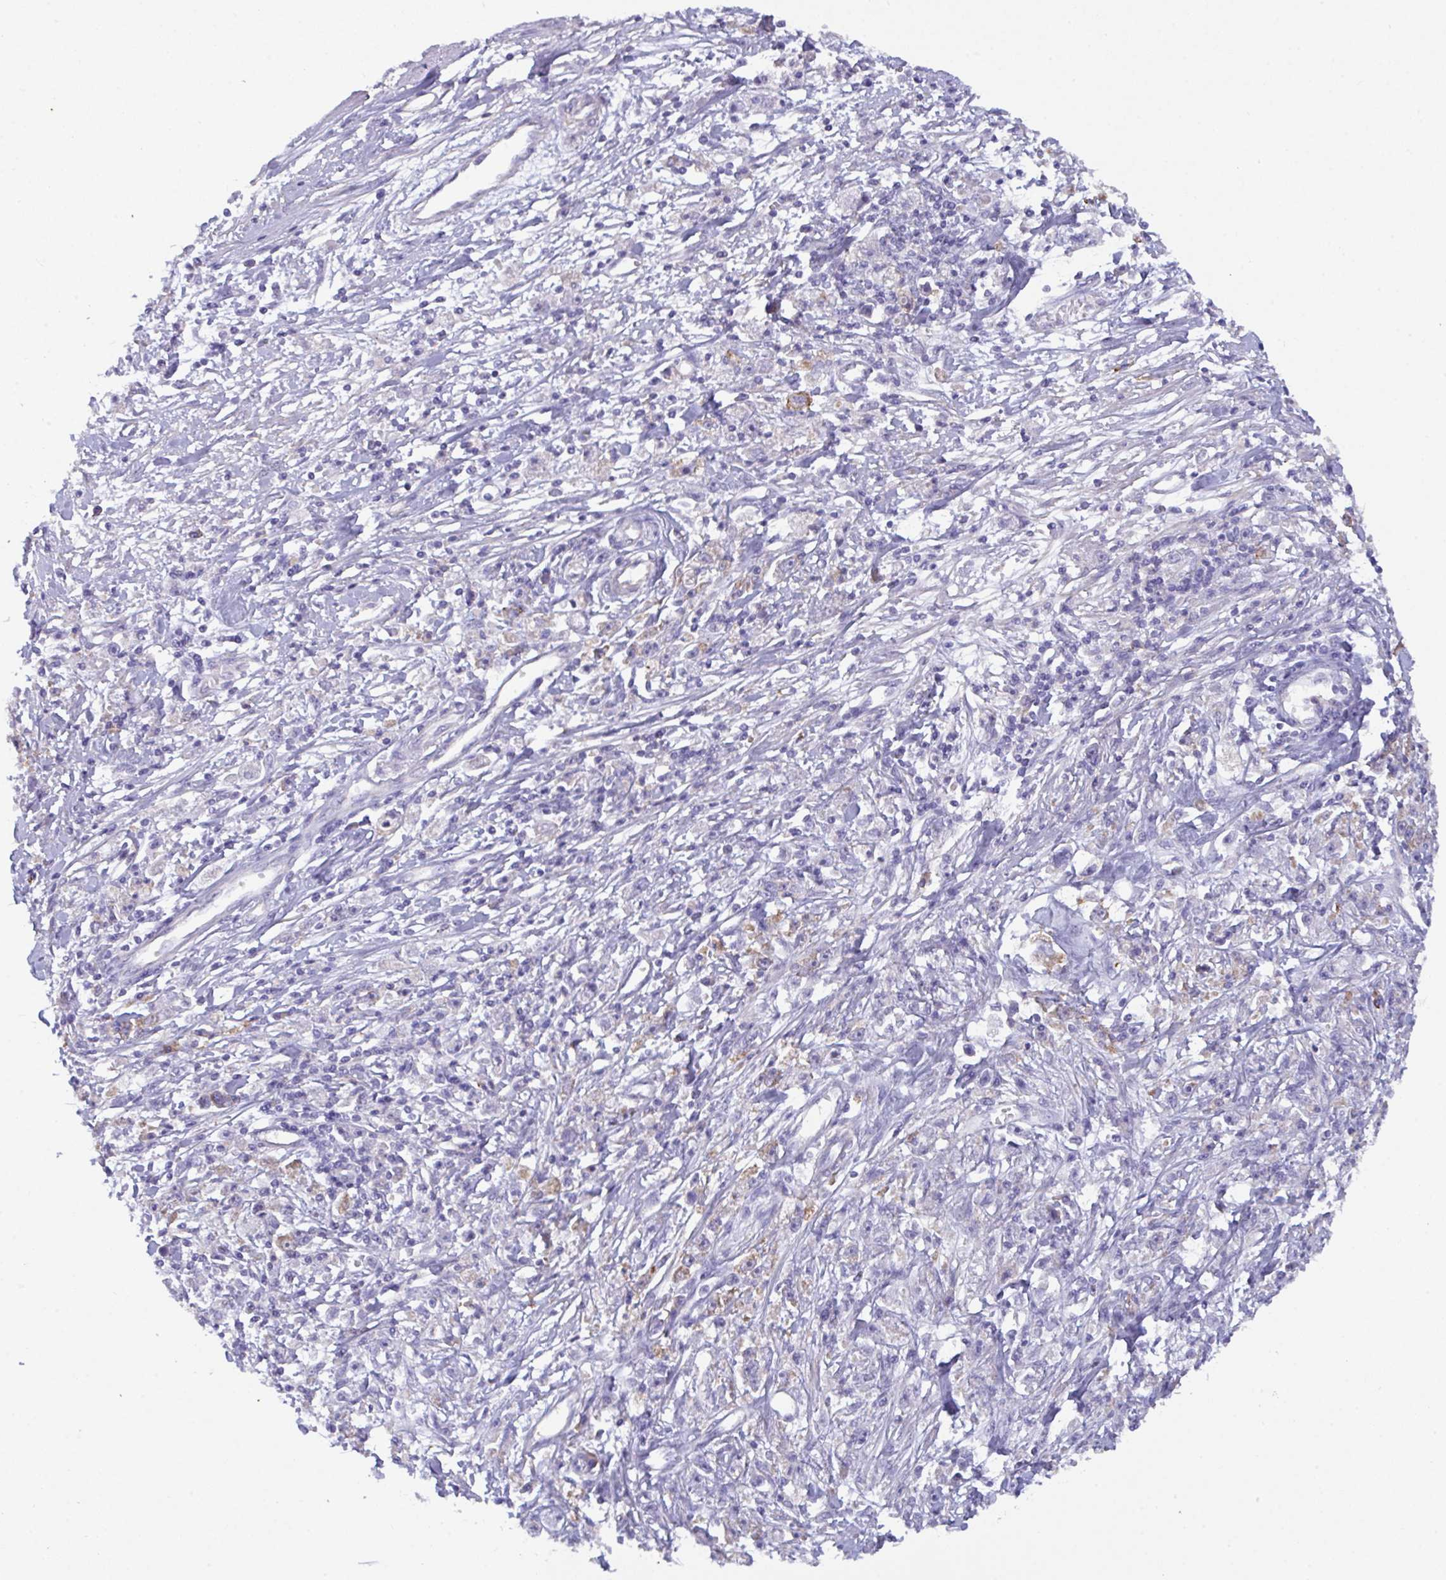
{"staining": {"intensity": "negative", "quantity": "none", "location": "none"}, "tissue": "stomach cancer", "cell_type": "Tumor cells", "image_type": "cancer", "snomed": [{"axis": "morphology", "description": "Adenocarcinoma, NOS"}, {"axis": "topography", "description": "Stomach"}], "caption": "High power microscopy histopathology image of an immunohistochemistry (IHC) image of stomach adenocarcinoma, revealing no significant staining in tumor cells.", "gene": "SLC66A1", "patient": {"sex": "female", "age": 59}}